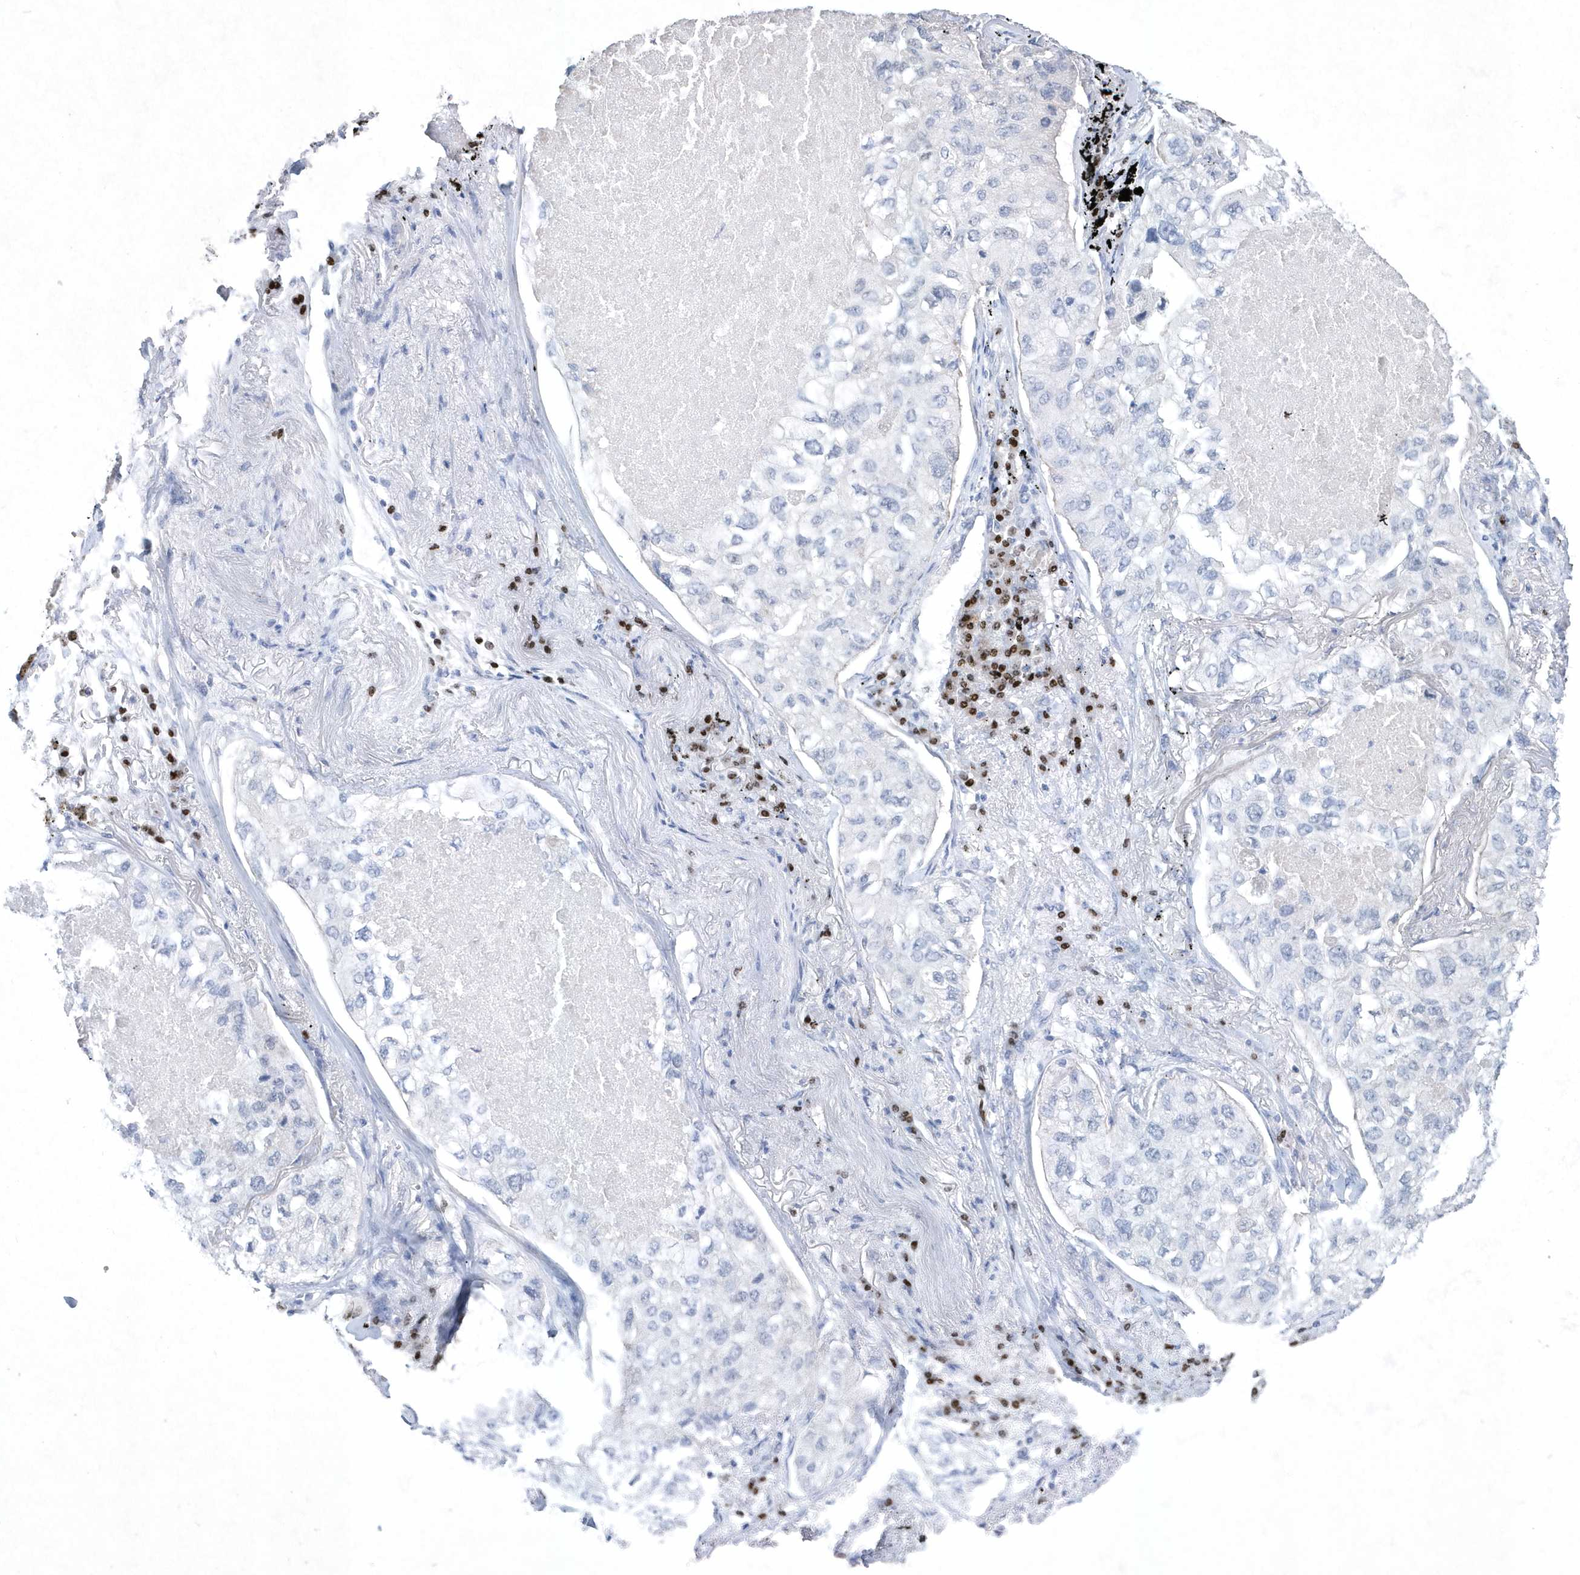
{"staining": {"intensity": "negative", "quantity": "none", "location": "none"}, "tissue": "lung cancer", "cell_type": "Tumor cells", "image_type": "cancer", "snomed": [{"axis": "morphology", "description": "Adenocarcinoma, NOS"}, {"axis": "topography", "description": "Lung"}], "caption": "Micrograph shows no significant protein positivity in tumor cells of lung cancer.", "gene": "BHLHA15", "patient": {"sex": "male", "age": 65}}